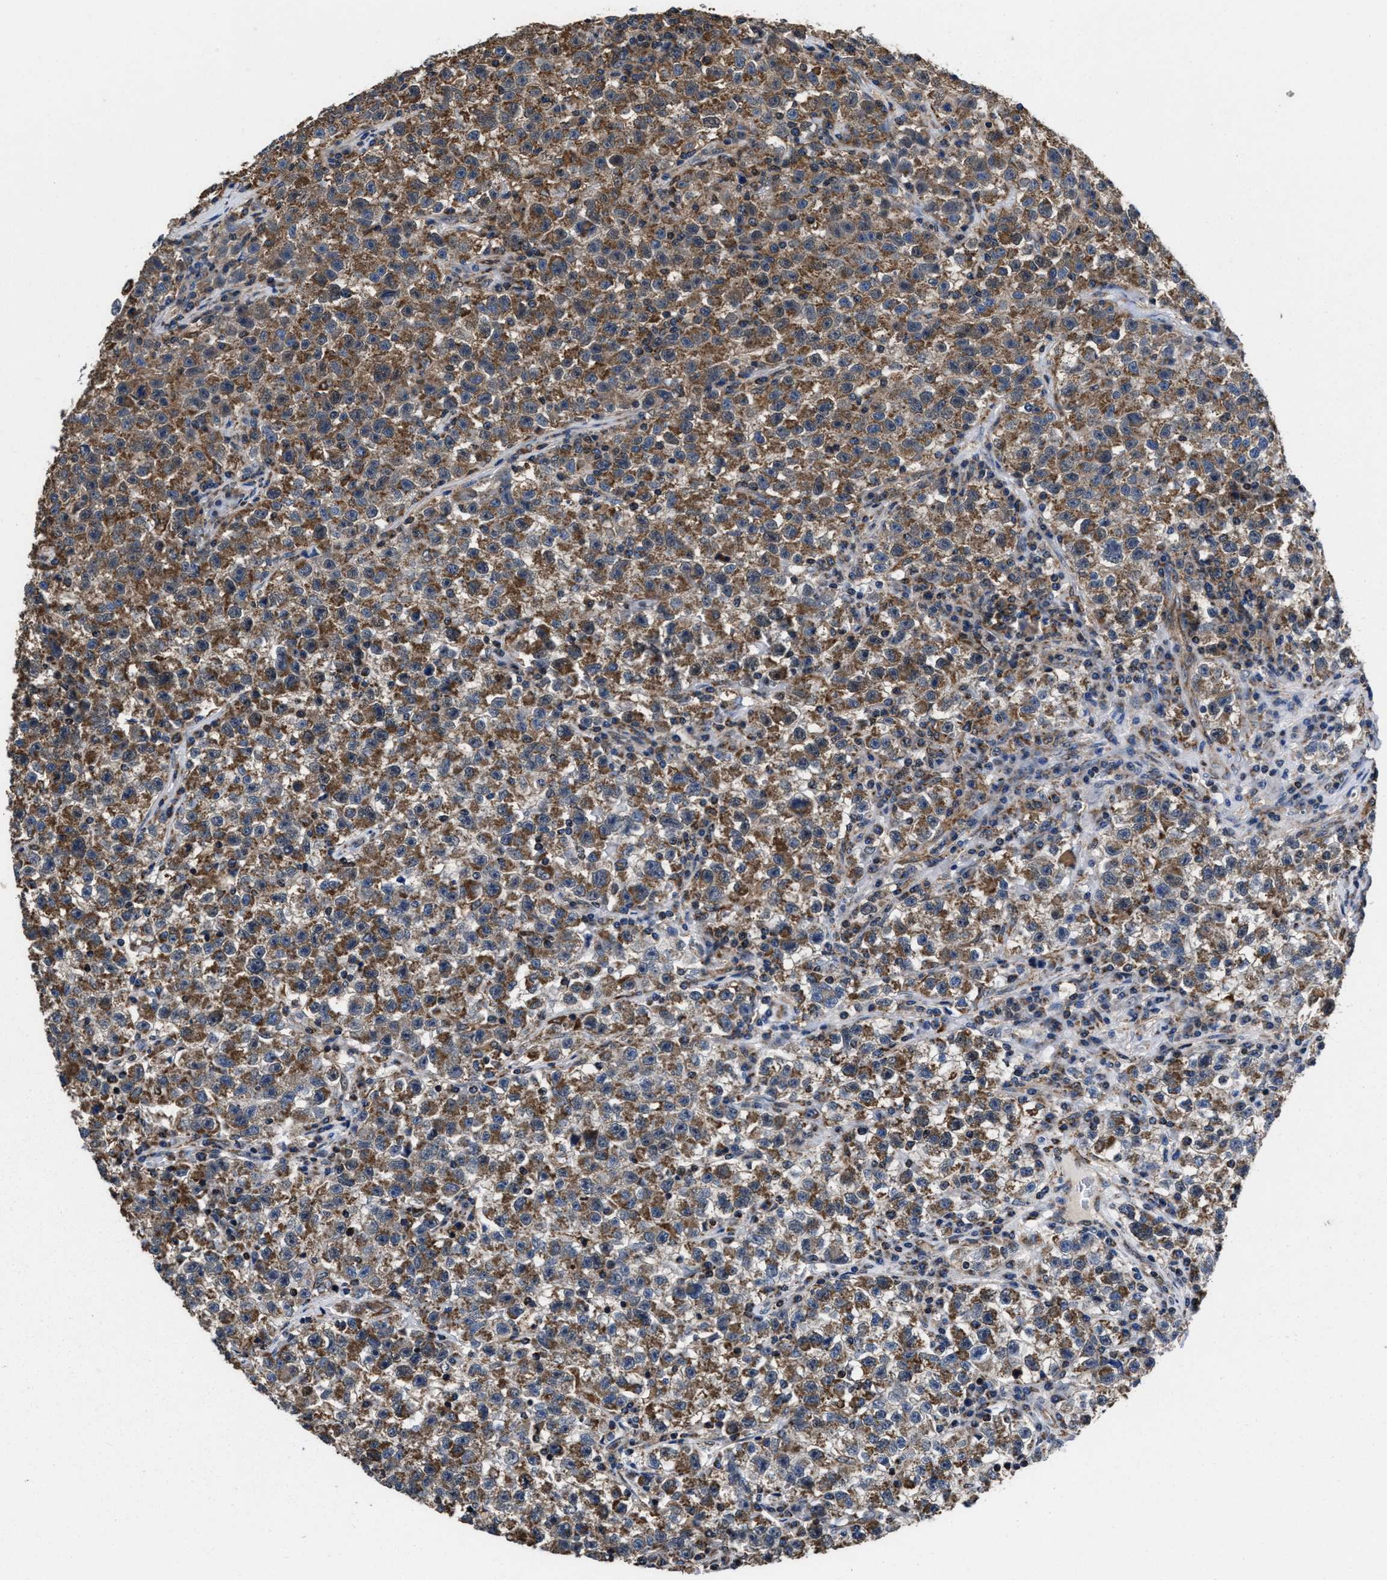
{"staining": {"intensity": "moderate", "quantity": ">75%", "location": "cytoplasmic/membranous"}, "tissue": "testis cancer", "cell_type": "Tumor cells", "image_type": "cancer", "snomed": [{"axis": "morphology", "description": "Seminoma, NOS"}, {"axis": "topography", "description": "Testis"}], "caption": "Moderate cytoplasmic/membranous expression is identified in about >75% of tumor cells in testis seminoma. (DAB (3,3'-diaminobenzidine) = brown stain, brightfield microscopy at high magnification).", "gene": "ACLY", "patient": {"sex": "male", "age": 22}}